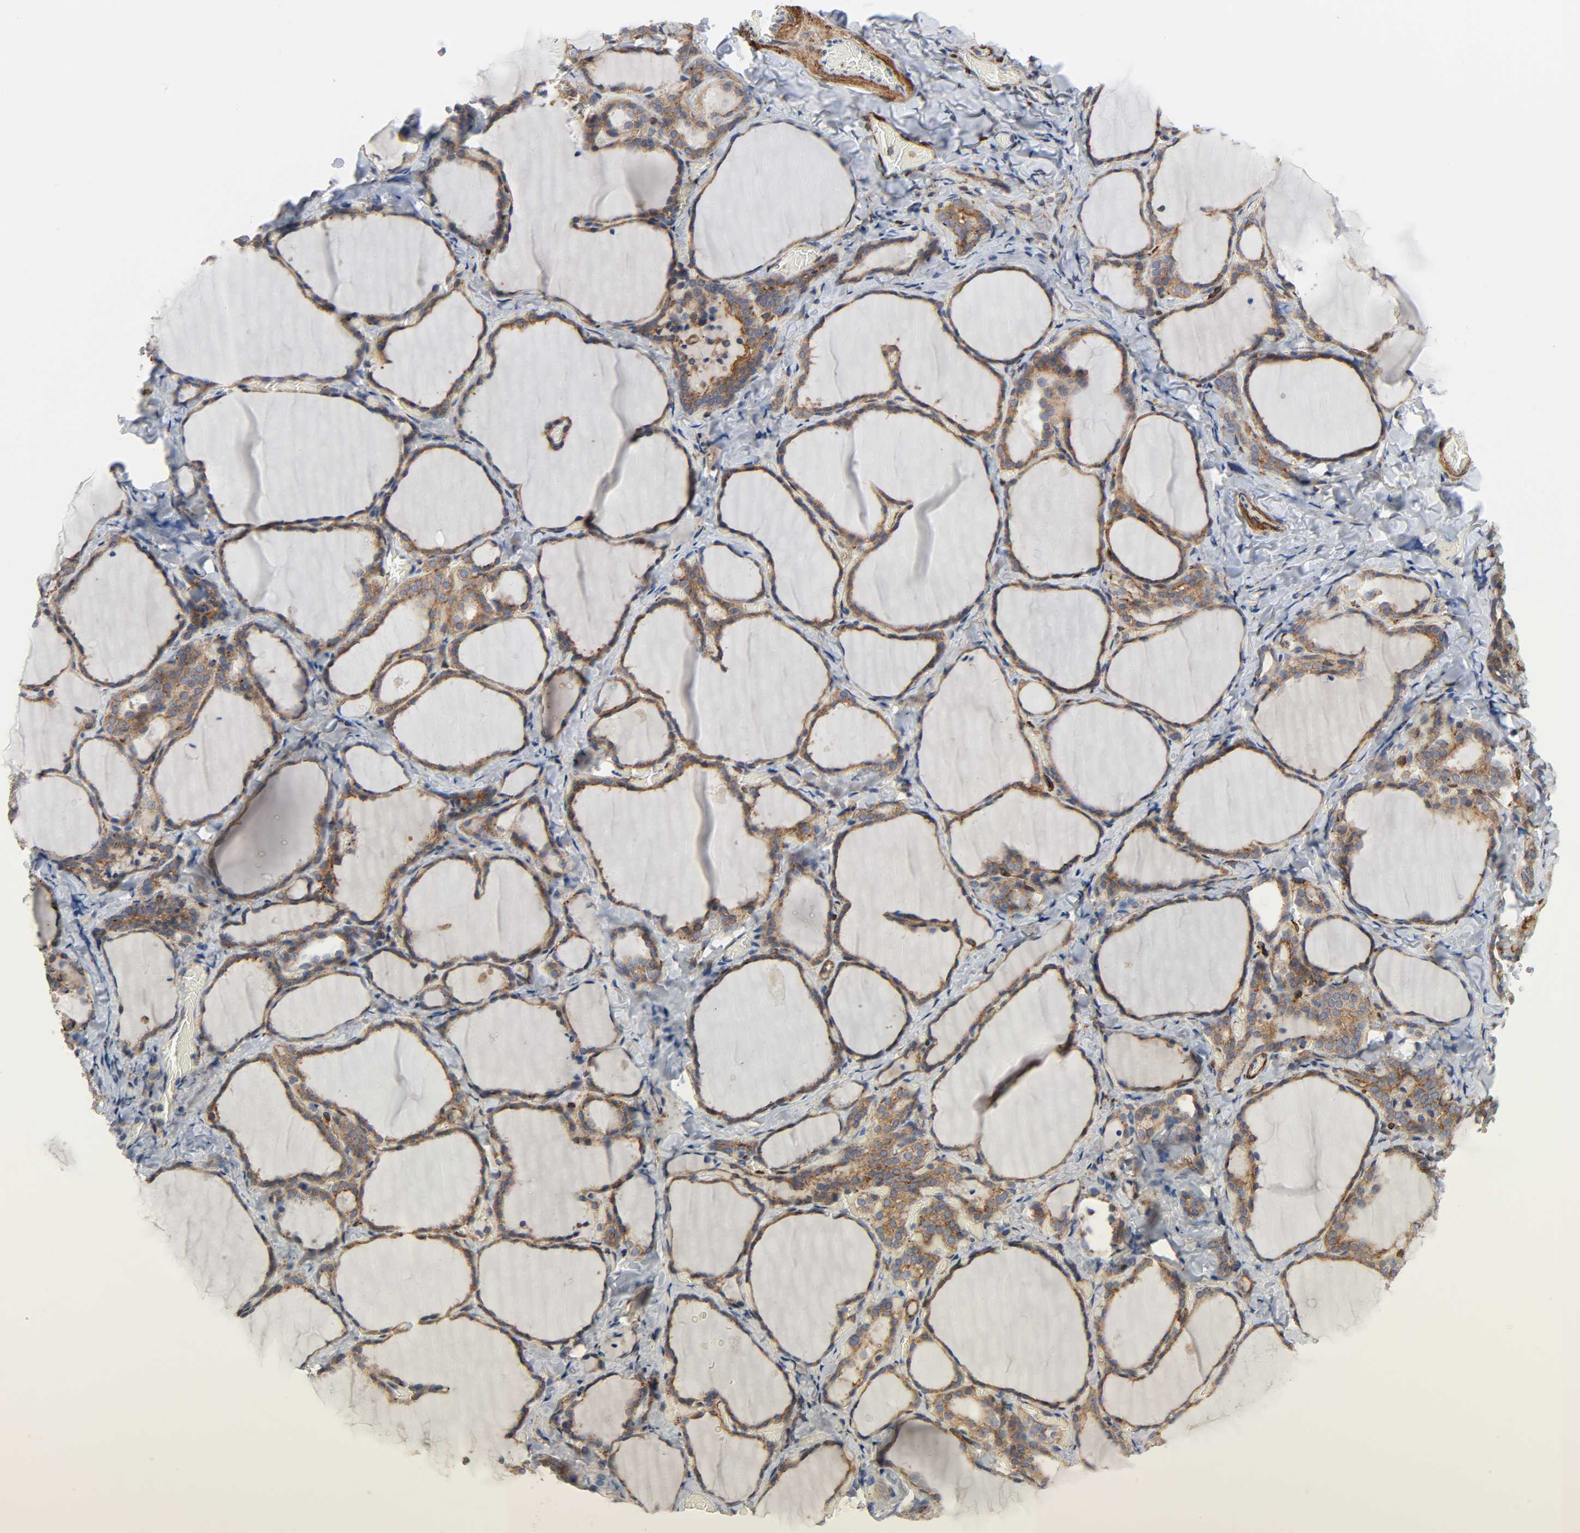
{"staining": {"intensity": "strong", "quantity": ">75%", "location": "cytoplasmic/membranous"}, "tissue": "thyroid gland", "cell_type": "Glandular cells", "image_type": "normal", "snomed": [{"axis": "morphology", "description": "Normal tissue, NOS"}, {"axis": "morphology", "description": "Papillary adenocarcinoma, NOS"}, {"axis": "topography", "description": "Thyroid gland"}], "caption": "Glandular cells show high levels of strong cytoplasmic/membranous positivity in approximately >75% of cells in normal thyroid gland.", "gene": "ARHGAP1", "patient": {"sex": "female", "age": 30}}